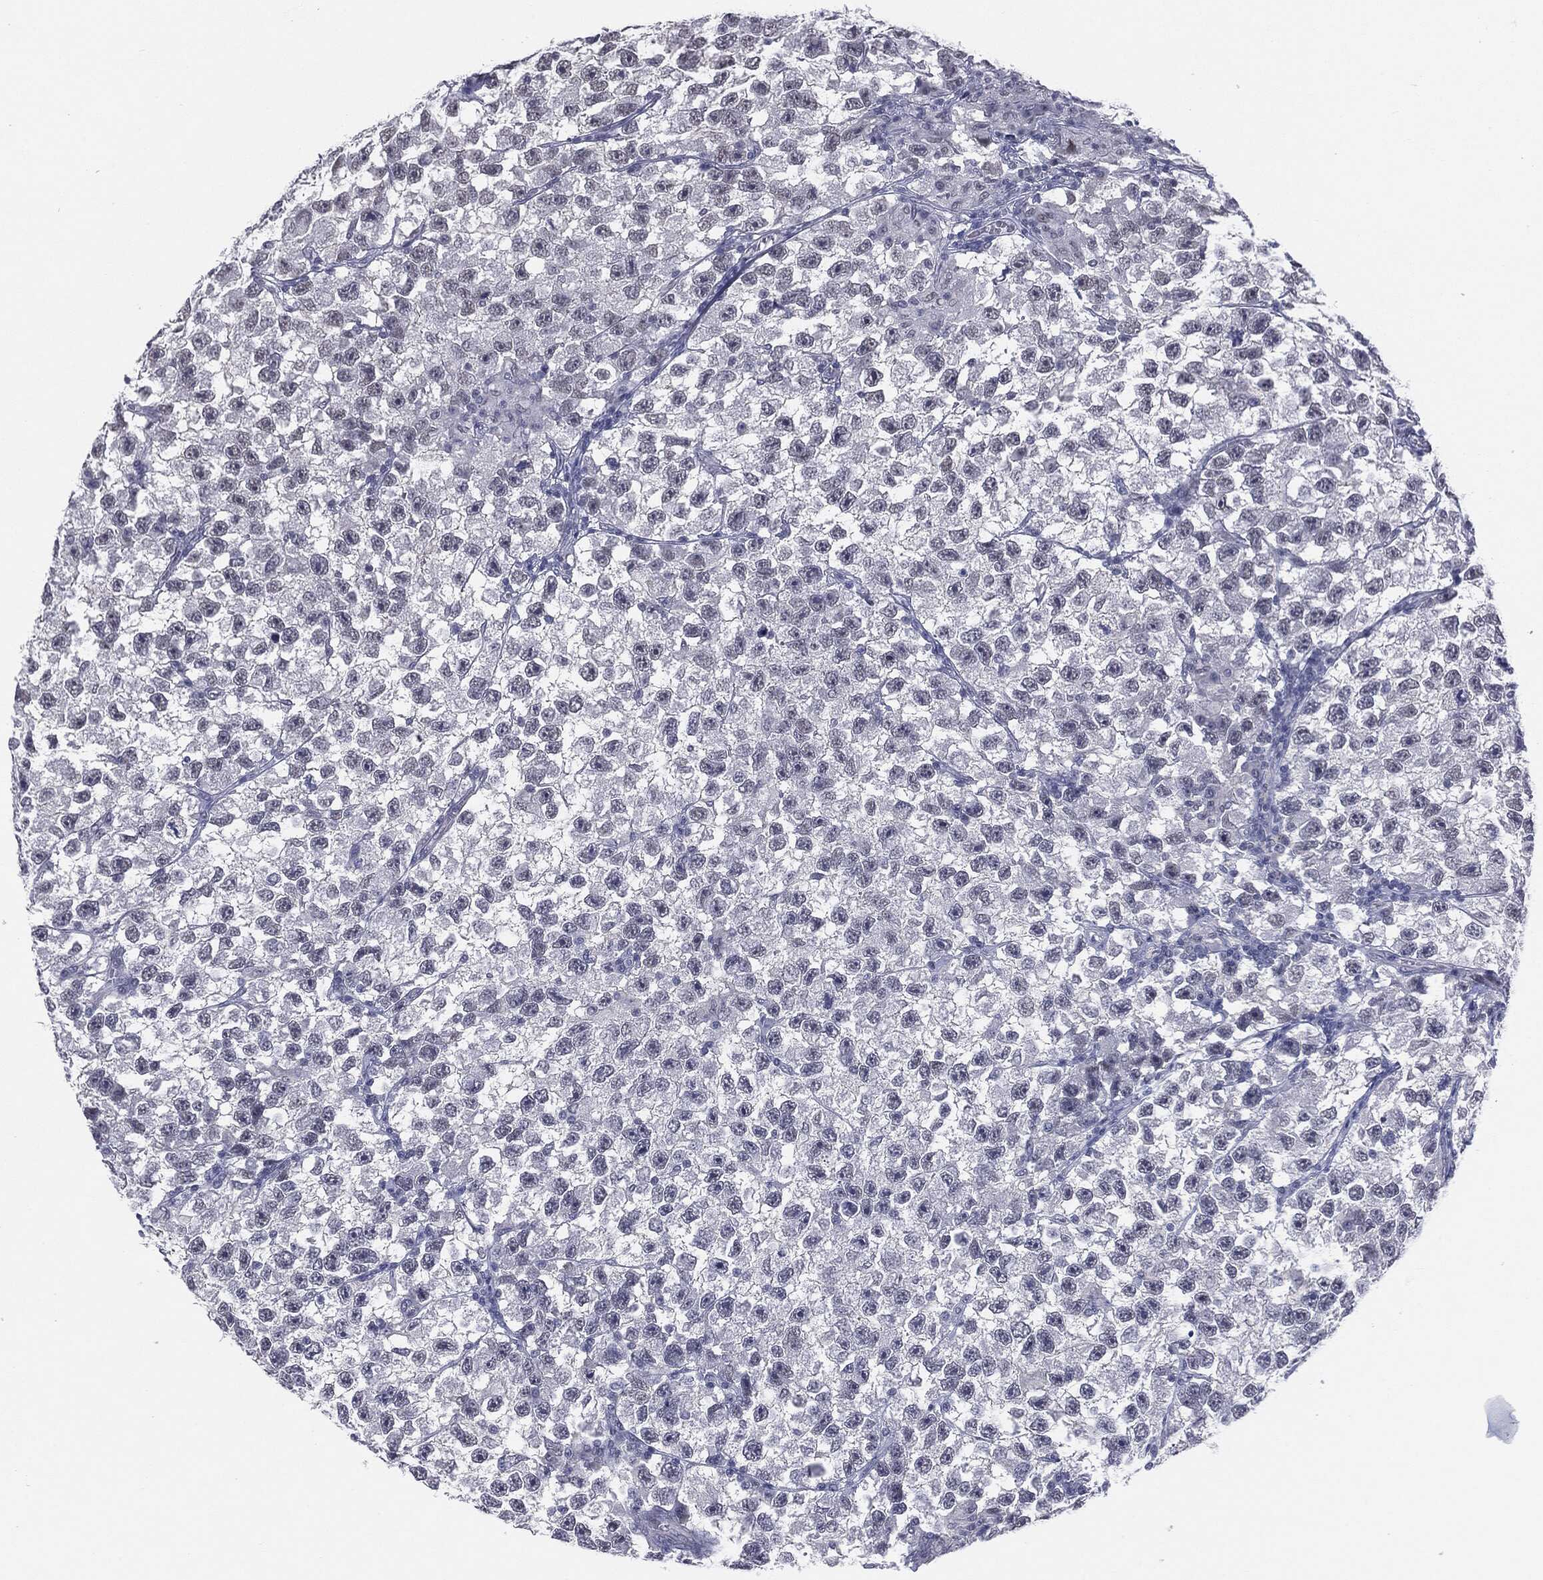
{"staining": {"intensity": "negative", "quantity": "none", "location": "none"}, "tissue": "testis cancer", "cell_type": "Tumor cells", "image_type": "cancer", "snomed": [{"axis": "morphology", "description": "Seminoma, NOS"}, {"axis": "topography", "description": "Testis"}], "caption": "A micrograph of human testis cancer is negative for staining in tumor cells. (Stains: DAB (3,3'-diaminobenzidine) immunohistochemistry (IHC) with hematoxylin counter stain, Microscopy: brightfield microscopy at high magnification).", "gene": "SLC5A5", "patient": {"sex": "male", "age": 26}}